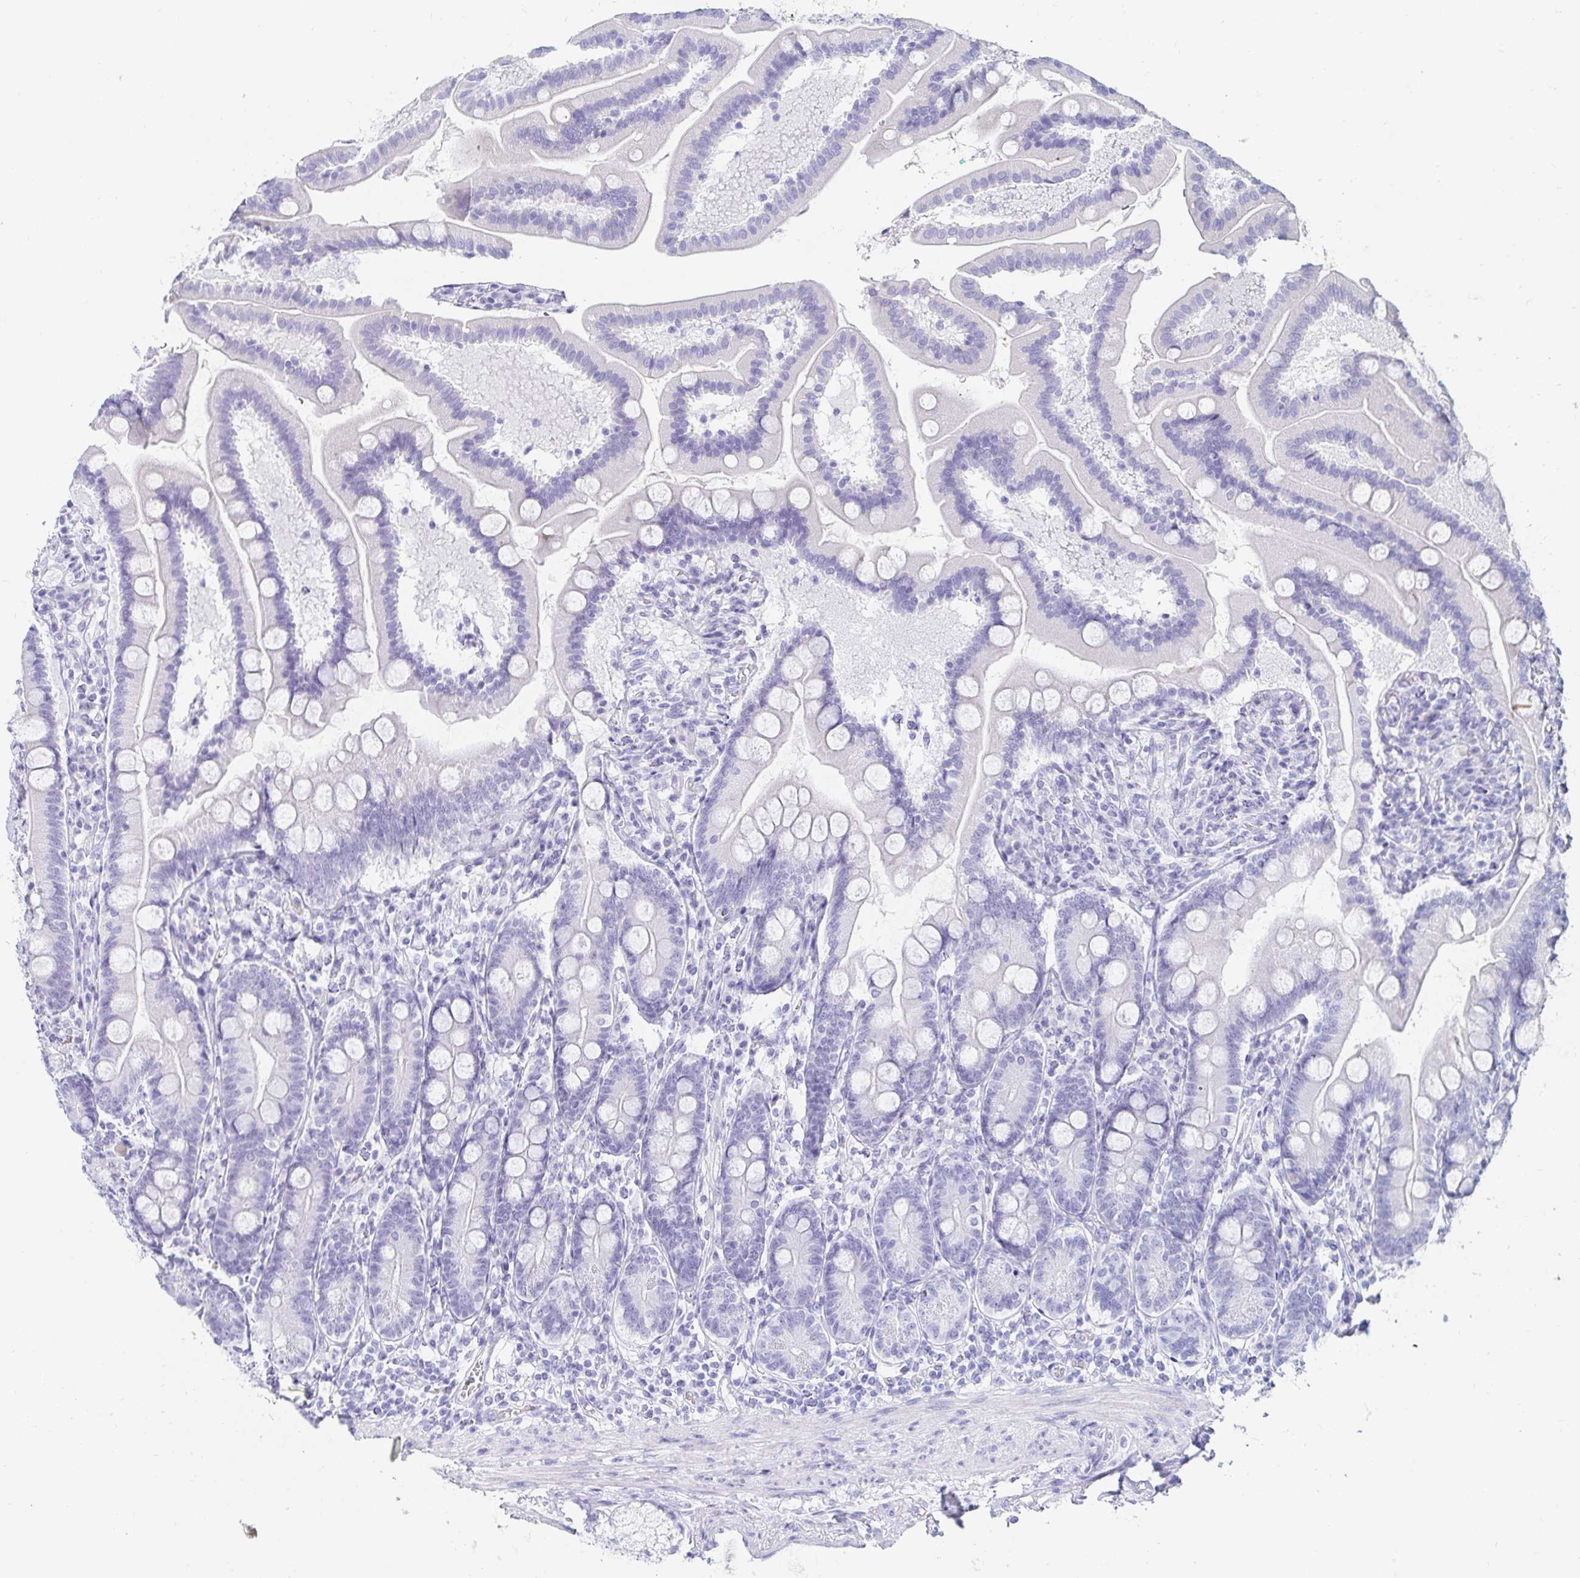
{"staining": {"intensity": "negative", "quantity": "none", "location": "none"}, "tissue": "duodenum", "cell_type": "Glandular cells", "image_type": "normal", "snomed": [{"axis": "morphology", "description": "Normal tissue, NOS"}, {"axis": "topography", "description": "Duodenum"}], "caption": "DAB immunohistochemical staining of normal duodenum reveals no significant expression in glandular cells.", "gene": "C4orf17", "patient": {"sex": "female", "age": 67}}